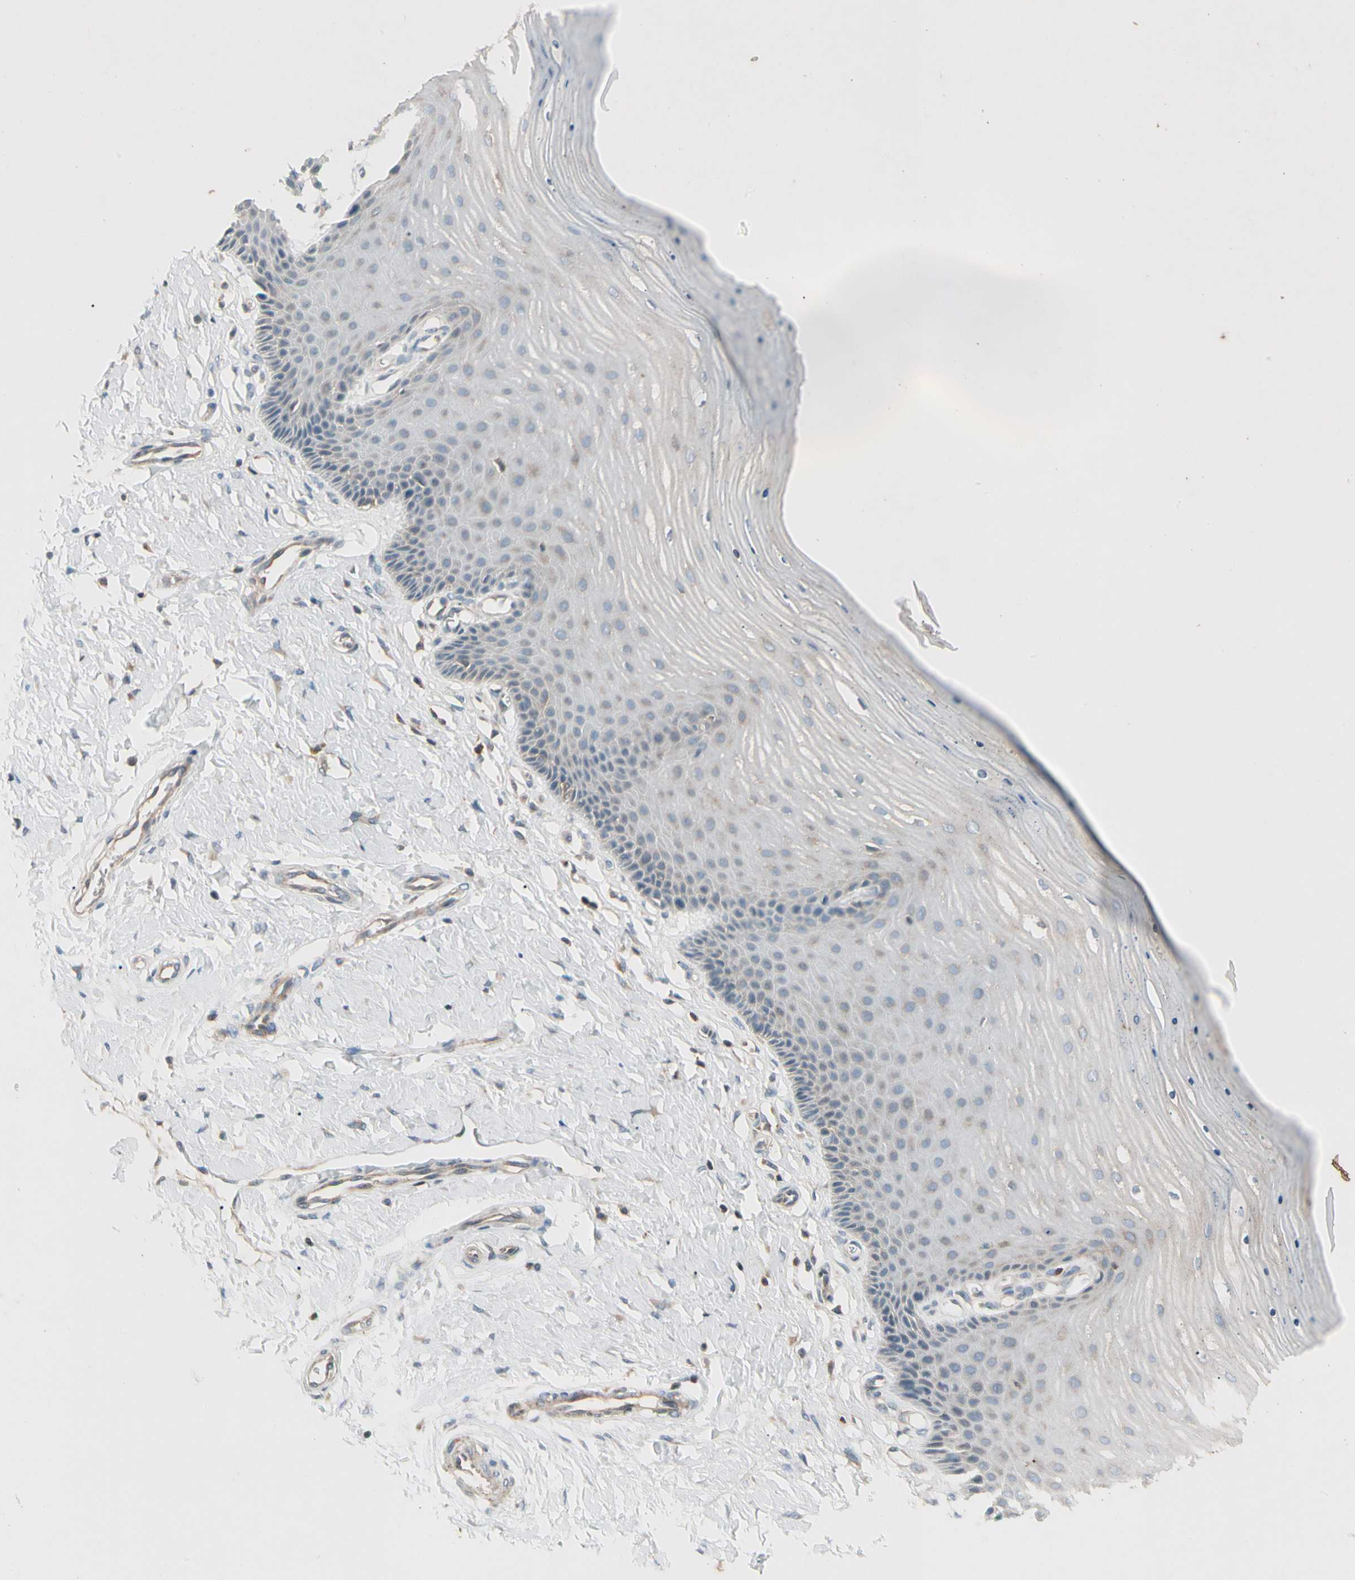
{"staining": {"intensity": "weak", "quantity": ">75%", "location": "cytoplasmic/membranous"}, "tissue": "cervix", "cell_type": "Glandular cells", "image_type": "normal", "snomed": [{"axis": "morphology", "description": "Normal tissue, NOS"}, {"axis": "topography", "description": "Cervix"}], "caption": "IHC micrograph of normal human cervix stained for a protein (brown), which shows low levels of weak cytoplasmic/membranous positivity in about >75% of glandular cells.", "gene": "CDH6", "patient": {"sex": "female", "age": 55}}